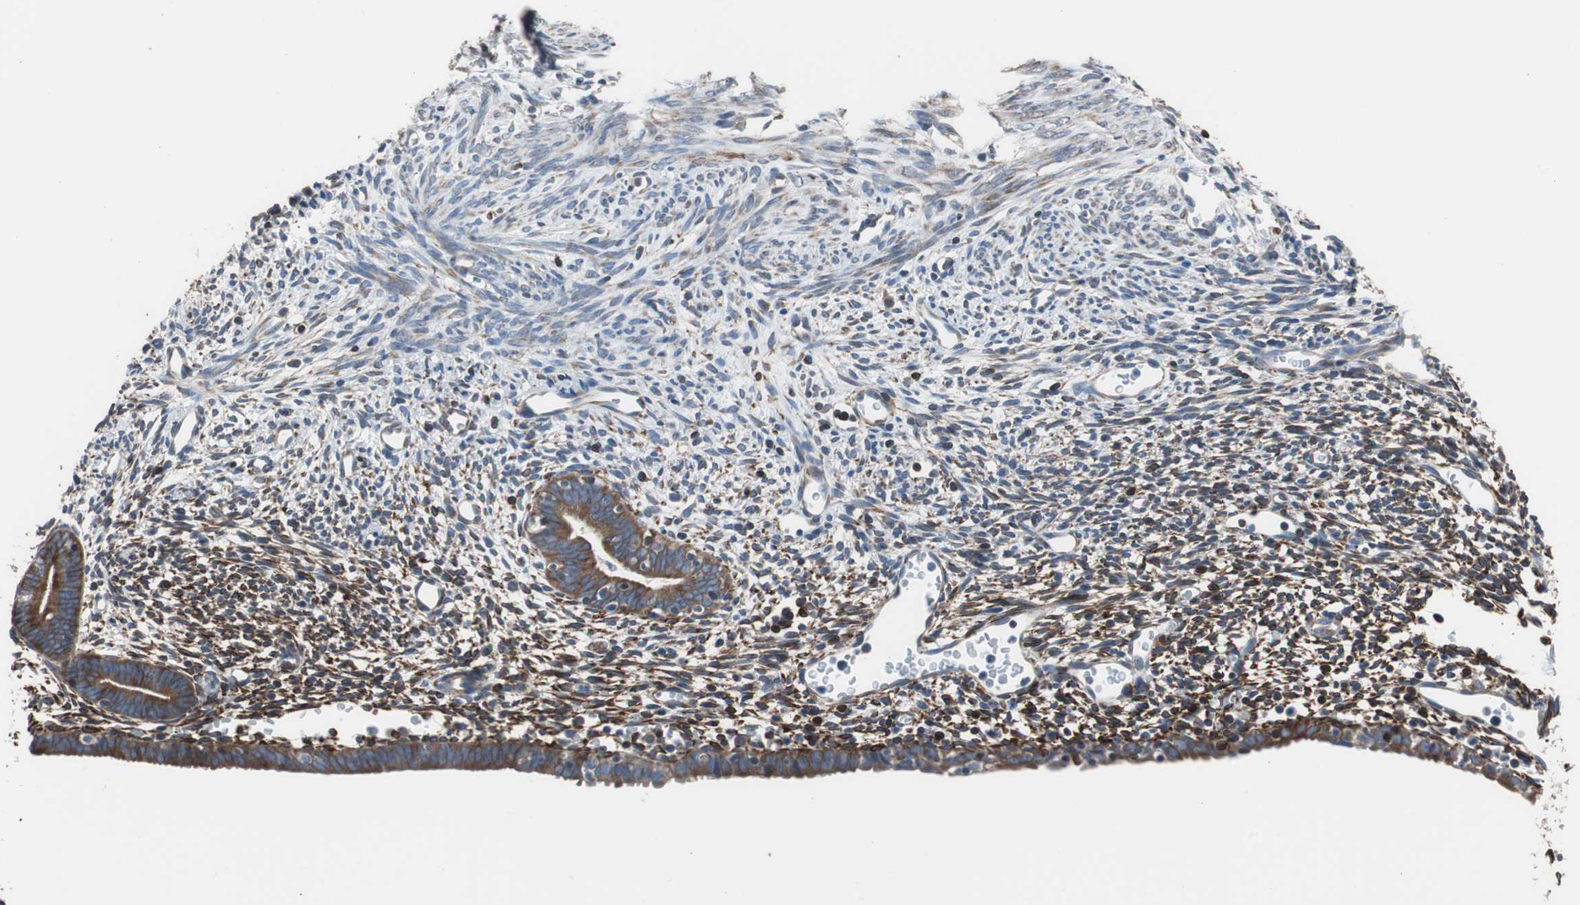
{"staining": {"intensity": "moderate", "quantity": ">75%", "location": "cytoplasmic/membranous"}, "tissue": "endometrium", "cell_type": "Cells in endometrial stroma", "image_type": "normal", "snomed": [{"axis": "morphology", "description": "Normal tissue, NOS"}, {"axis": "morphology", "description": "Atrophy, NOS"}, {"axis": "topography", "description": "Uterus"}, {"axis": "topography", "description": "Endometrium"}], "caption": "This photomicrograph demonstrates immunohistochemistry (IHC) staining of benign endometrium, with medium moderate cytoplasmic/membranous expression in about >75% of cells in endometrial stroma.", "gene": "PBXIP1", "patient": {"sex": "female", "age": 68}}